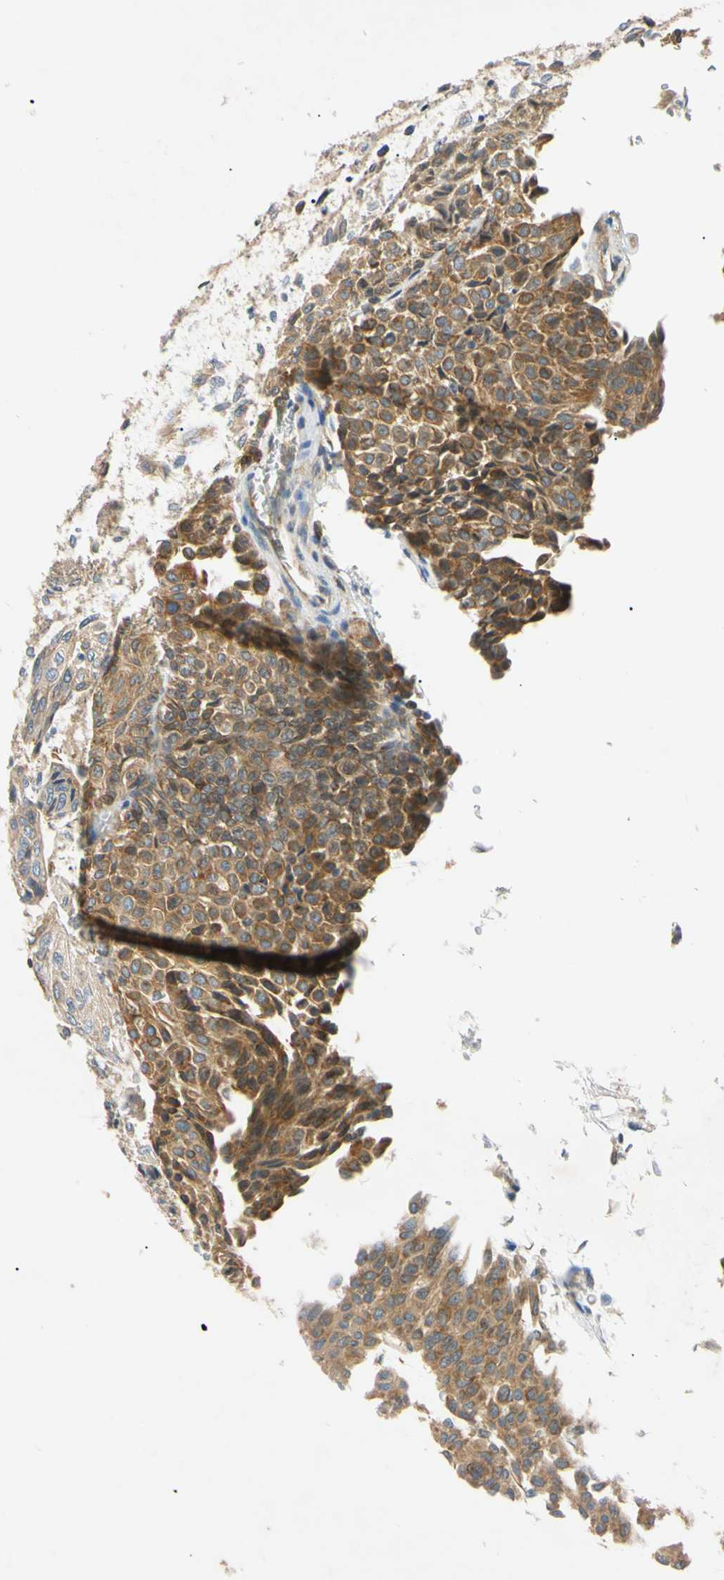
{"staining": {"intensity": "moderate", "quantity": ">75%", "location": "cytoplasmic/membranous"}, "tissue": "urothelial cancer", "cell_type": "Tumor cells", "image_type": "cancer", "snomed": [{"axis": "morphology", "description": "Urothelial carcinoma, Low grade"}, {"axis": "topography", "description": "Urinary bladder"}], "caption": "Moderate cytoplasmic/membranous expression for a protein is seen in about >75% of tumor cells of low-grade urothelial carcinoma using IHC.", "gene": "DNAJB12", "patient": {"sex": "male", "age": 78}}